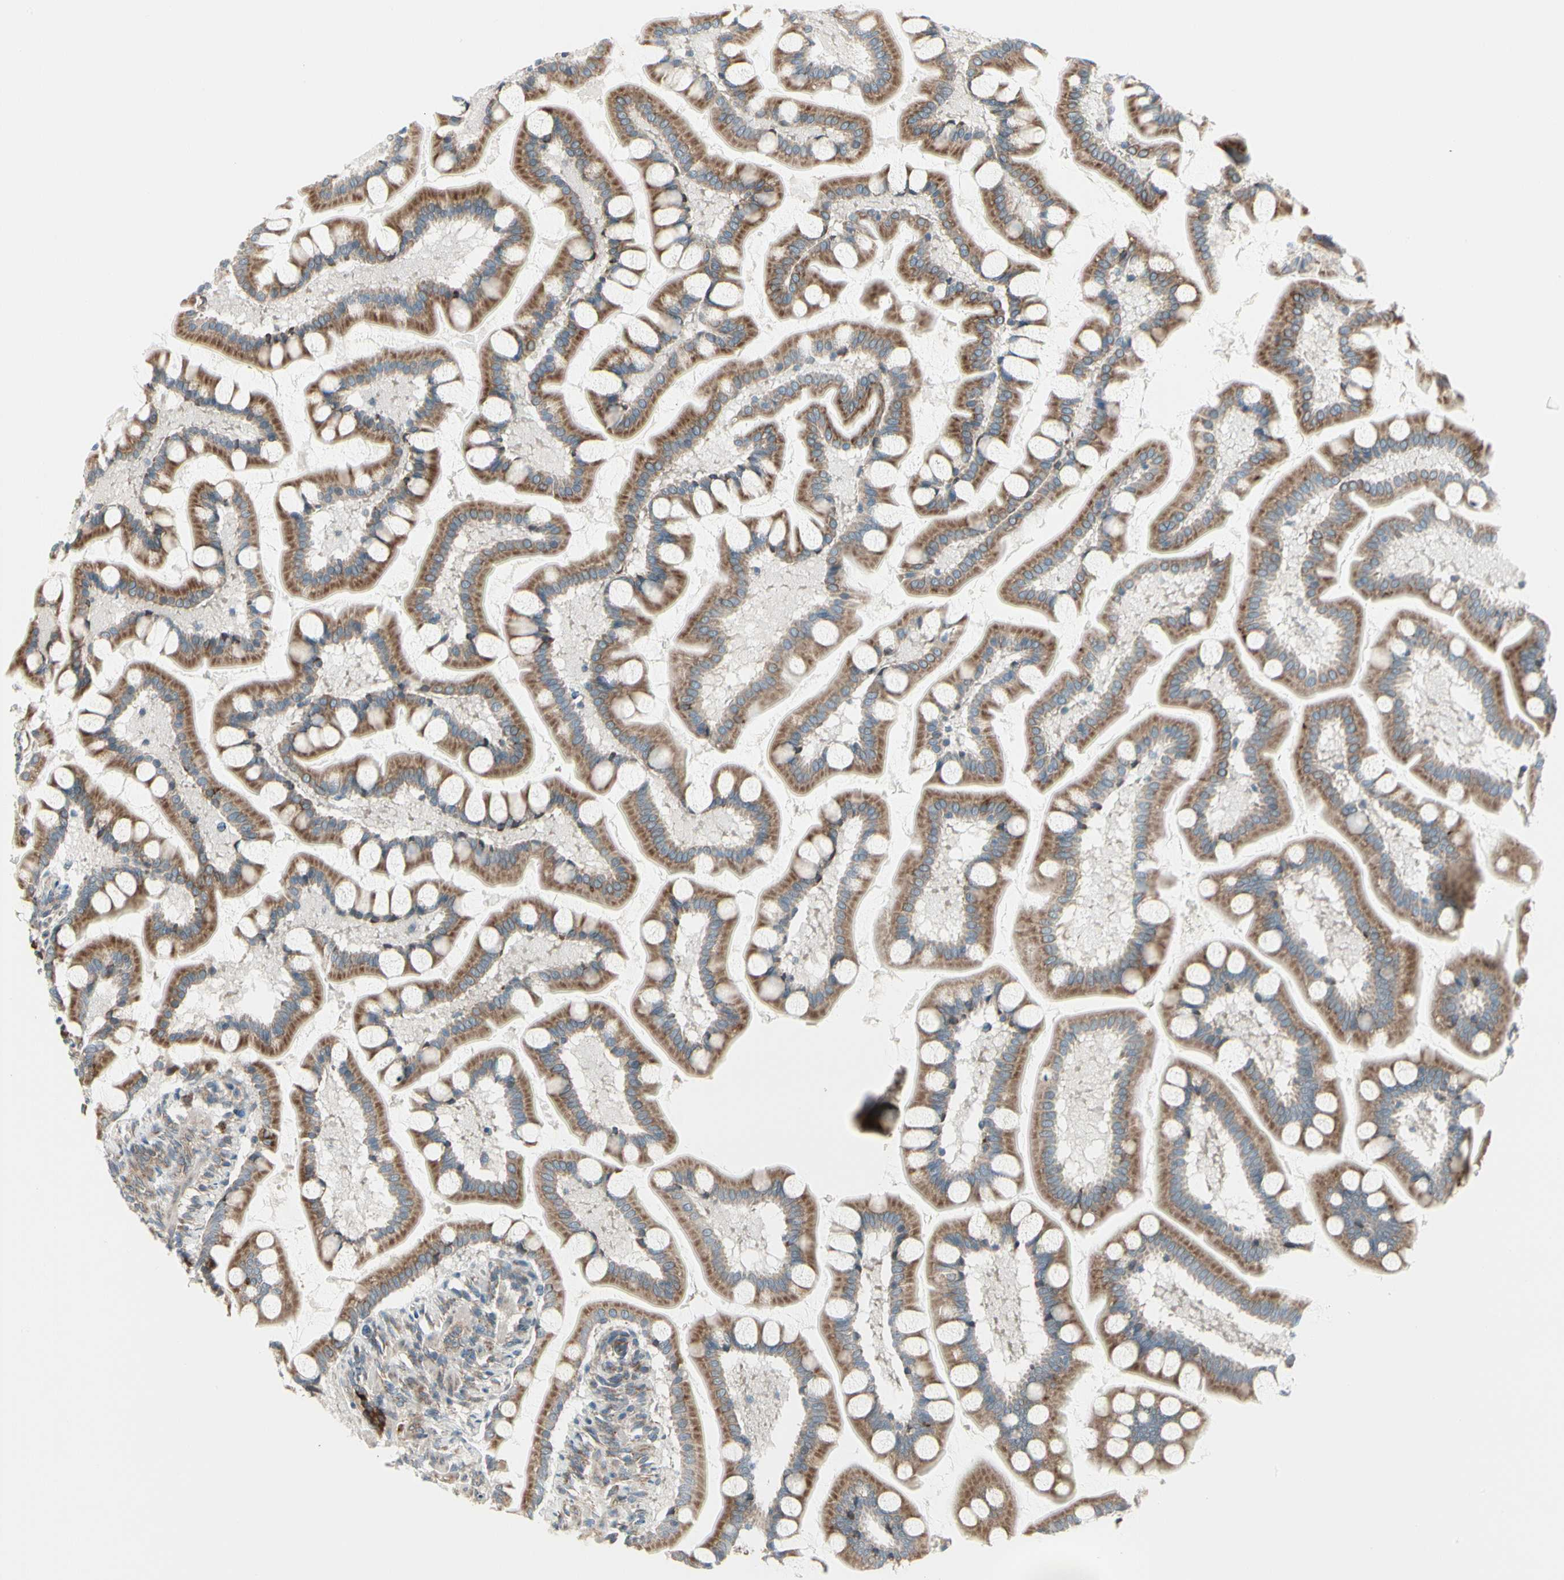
{"staining": {"intensity": "strong", "quantity": ">75%", "location": "cytoplasmic/membranous"}, "tissue": "small intestine", "cell_type": "Glandular cells", "image_type": "normal", "snomed": [{"axis": "morphology", "description": "Normal tissue, NOS"}, {"axis": "topography", "description": "Small intestine"}], "caption": "Immunohistochemical staining of benign human small intestine reveals strong cytoplasmic/membranous protein staining in approximately >75% of glandular cells.", "gene": "FNDC3A", "patient": {"sex": "male", "age": 41}}